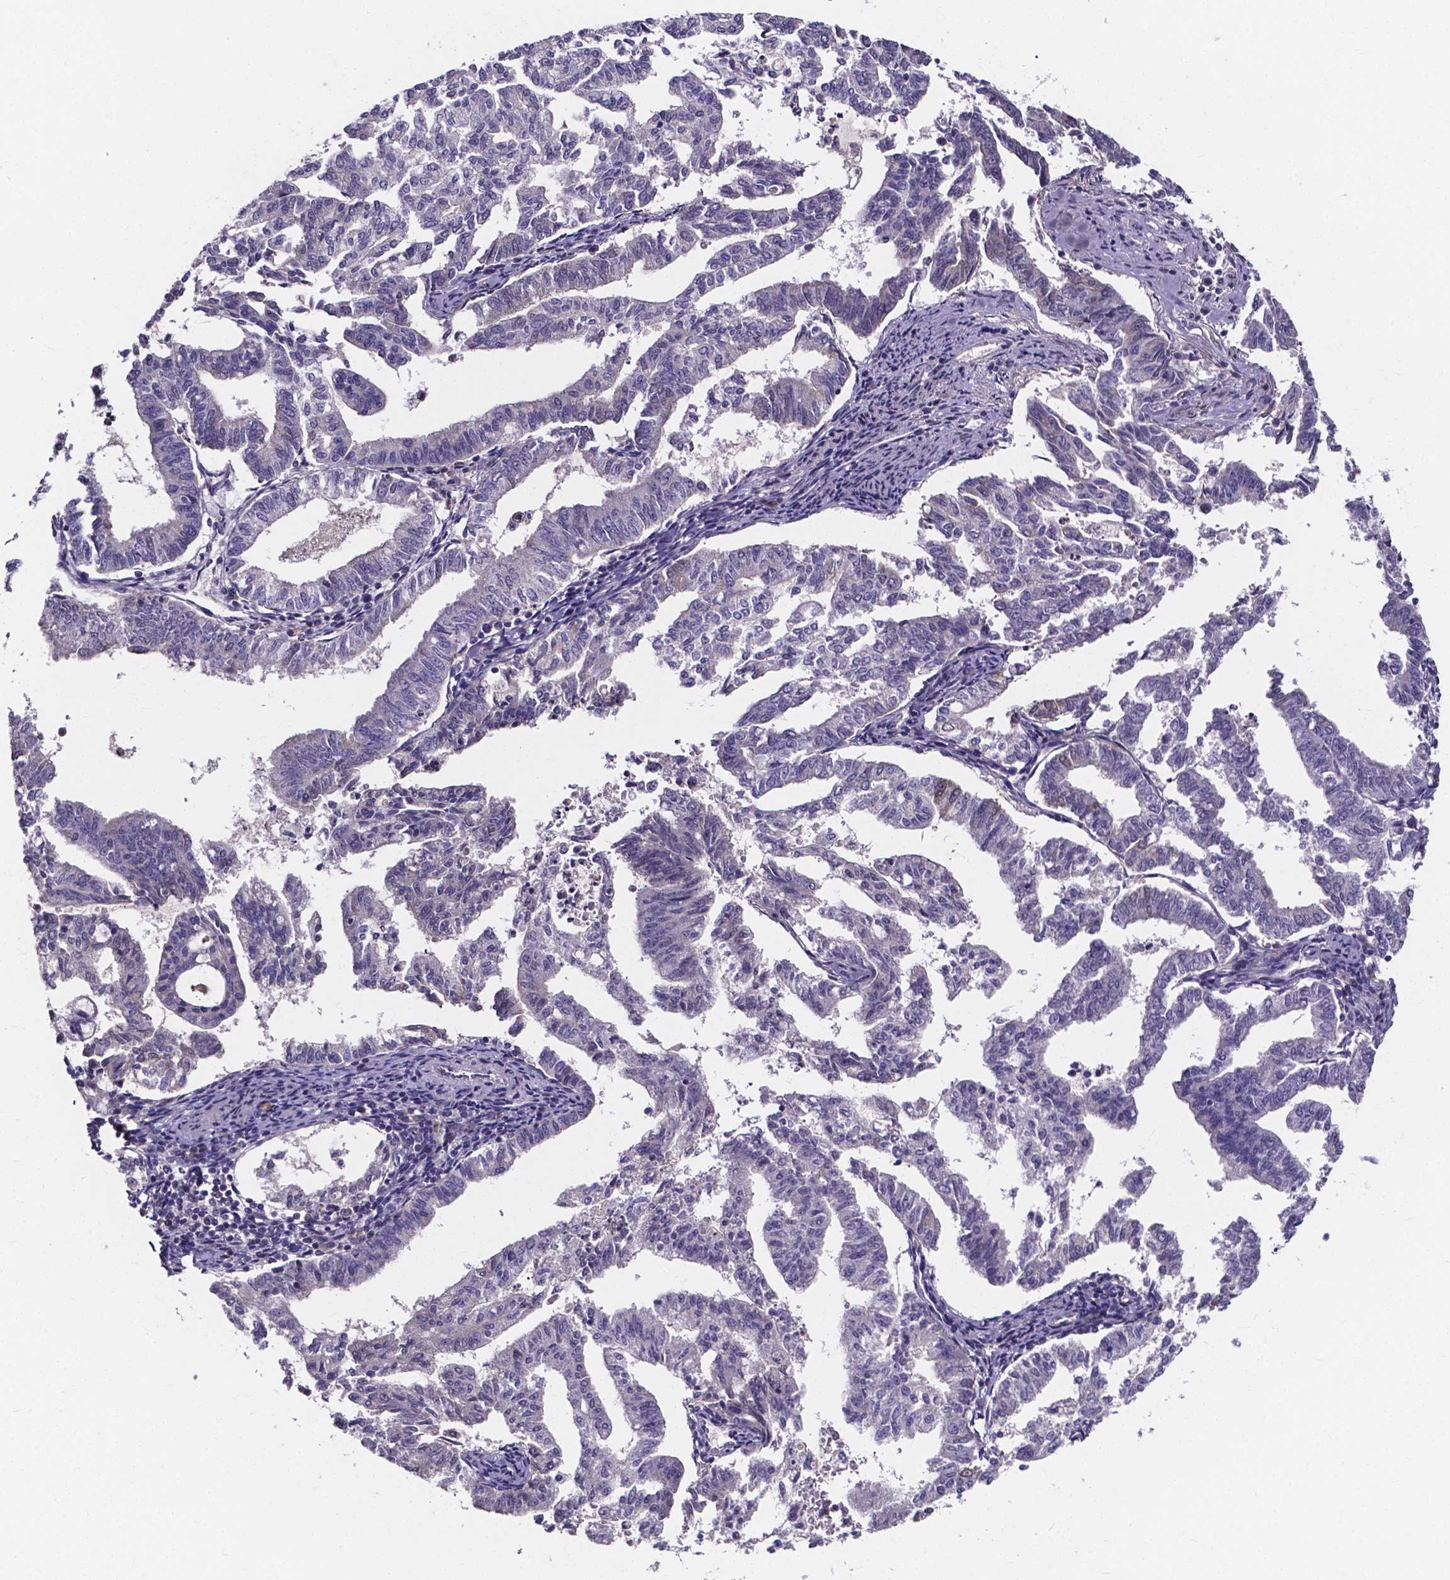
{"staining": {"intensity": "negative", "quantity": "none", "location": "none"}, "tissue": "endometrial cancer", "cell_type": "Tumor cells", "image_type": "cancer", "snomed": [{"axis": "morphology", "description": "Adenocarcinoma, NOS"}, {"axis": "topography", "description": "Endometrium"}], "caption": "Tumor cells show no significant staining in endometrial cancer (adenocarcinoma). (Stains: DAB immunohistochemistry (IHC) with hematoxylin counter stain, Microscopy: brightfield microscopy at high magnification).", "gene": "SPOCD1", "patient": {"sex": "female", "age": 79}}